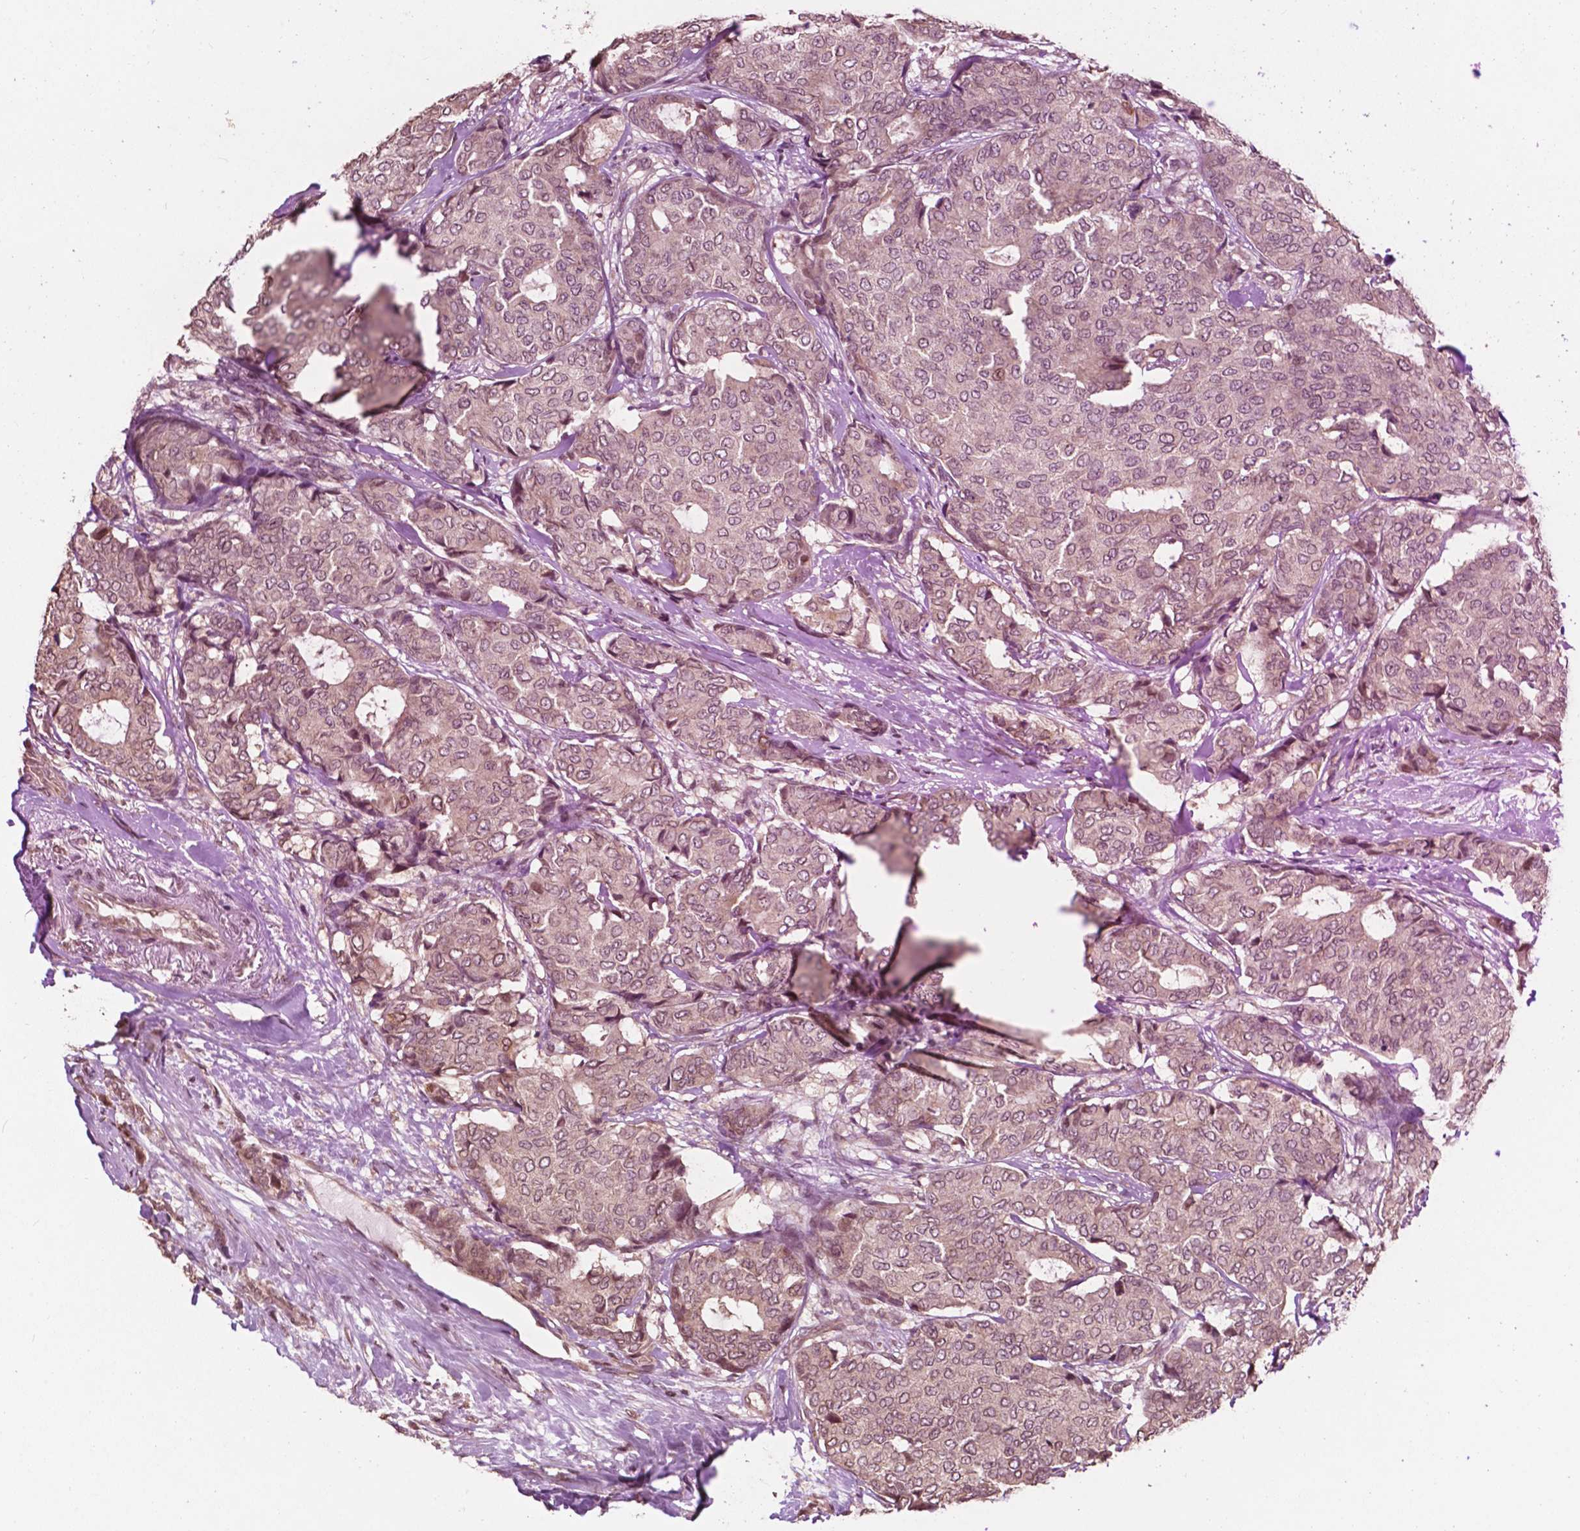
{"staining": {"intensity": "negative", "quantity": "none", "location": "none"}, "tissue": "breast cancer", "cell_type": "Tumor cells", "image_type": "cancer", "snomed": [{"axis": "morphology", "description": "Duct carcinoma"}, {"axis": "topography", "description": "Breast"}], "caption": "DAB (3,3'-diaminobenzidine) immunohistochemical staining of human breast cancer (infiltrating ductal carcinoma) exhibits no significant staining in tumor cells. (Stains: DAB immunohistochemistry (IHC) with hematoxylin counter stain, Microscopy: brightfield microscopy at high magnification).", "gene": "GLRA2", "patient": {"sex": "female", "age": 75}}